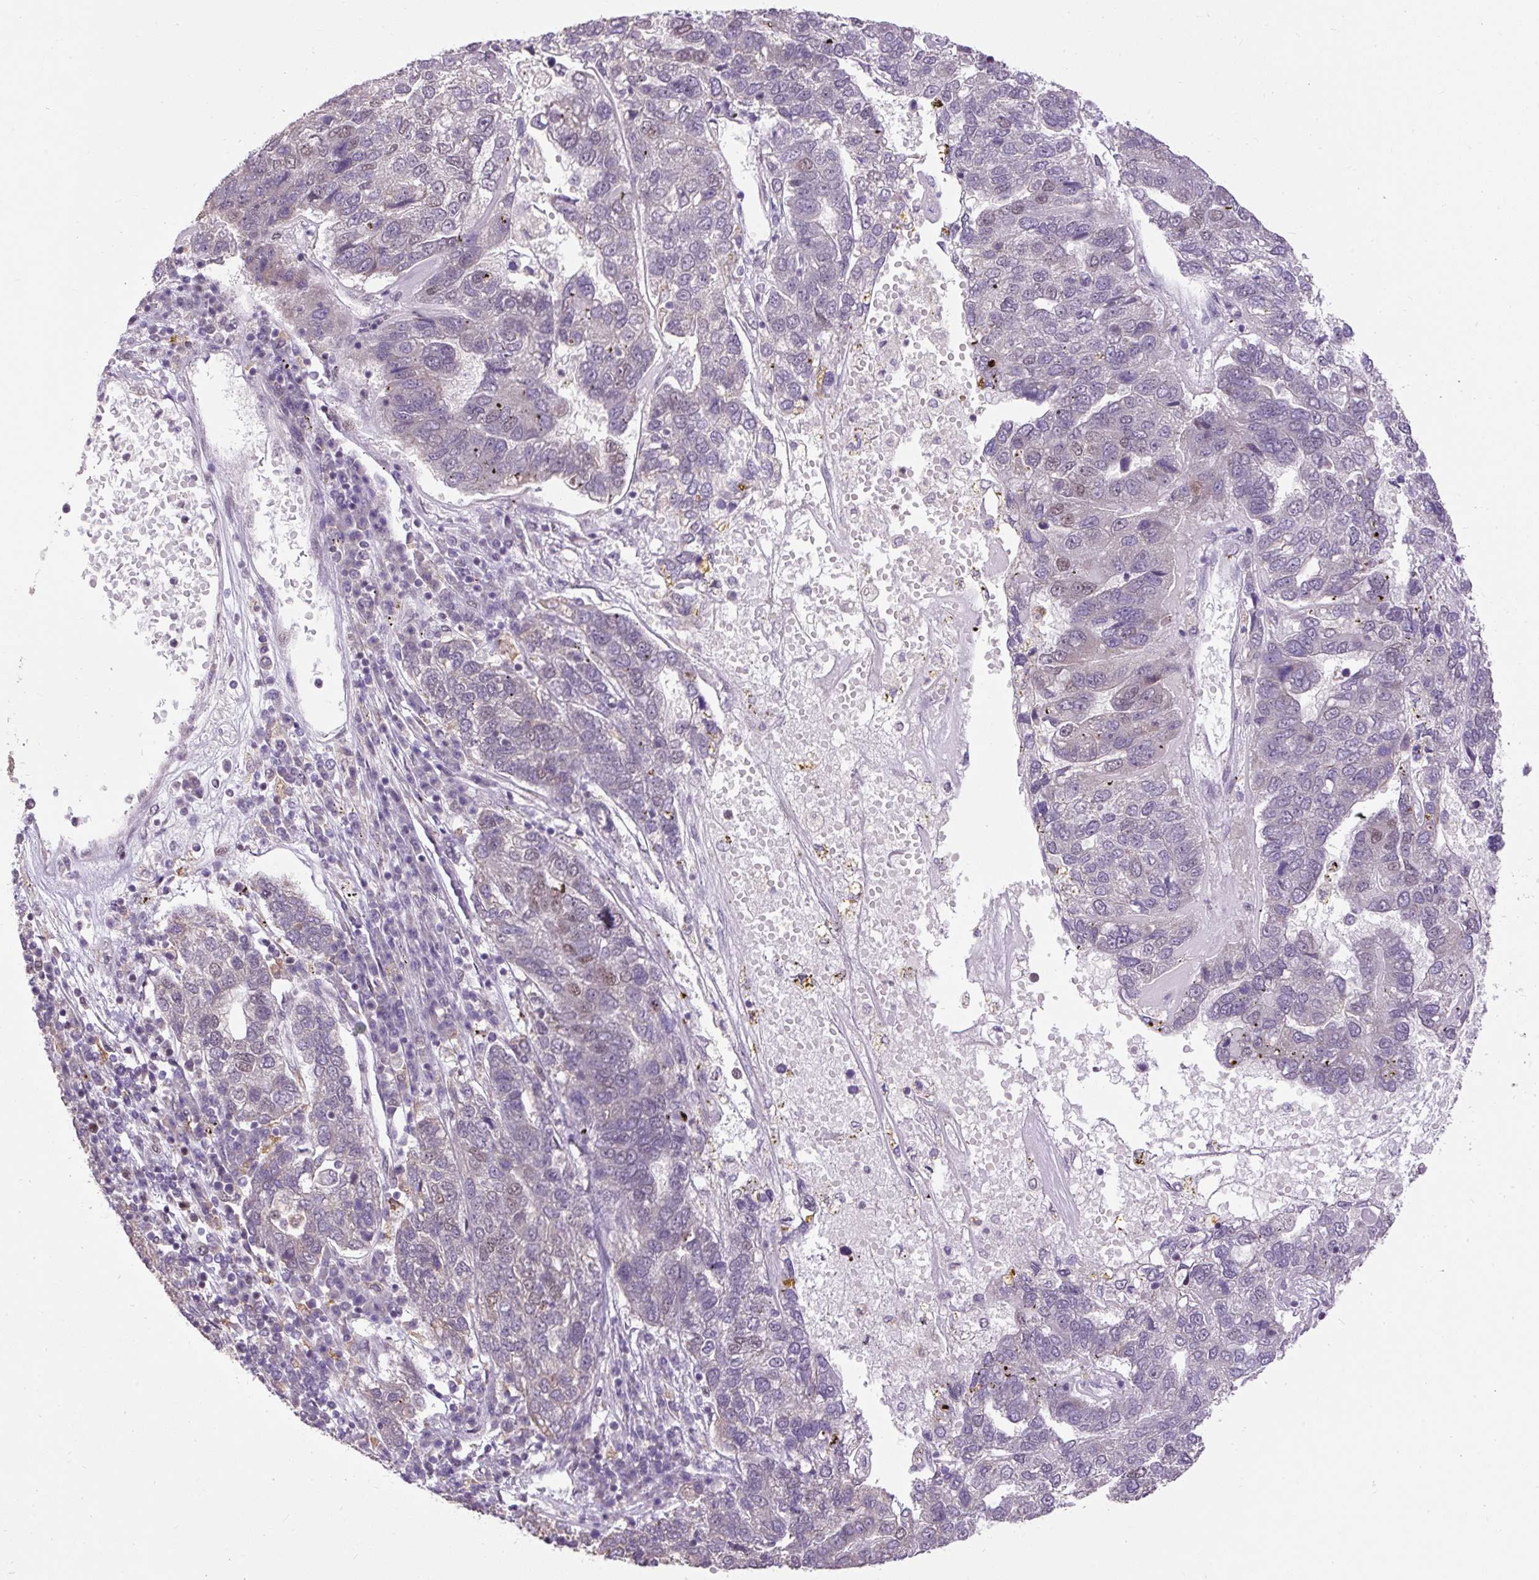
{"staining": {"intensity": "weak", "quantity": "<25%", "location": "nuclear"}, "tissue": "pancreatic cancer", "cell_type": "Tumor cells", "image_type": "cancer", "snomed": [{"axis": "morphology", "description": "Adenocarcinoma, NOS"}, {"axis": "topography", "description": "Pancreas"}], "caption": "DAB (3,3'-diaminobenzidine) immunohistochemical staining of adenocarcinoma (pancreatic) displays no significant expression in tumor cells.", "gene": "ZNF672", "patient": {"sex": "female", "age": 61}}